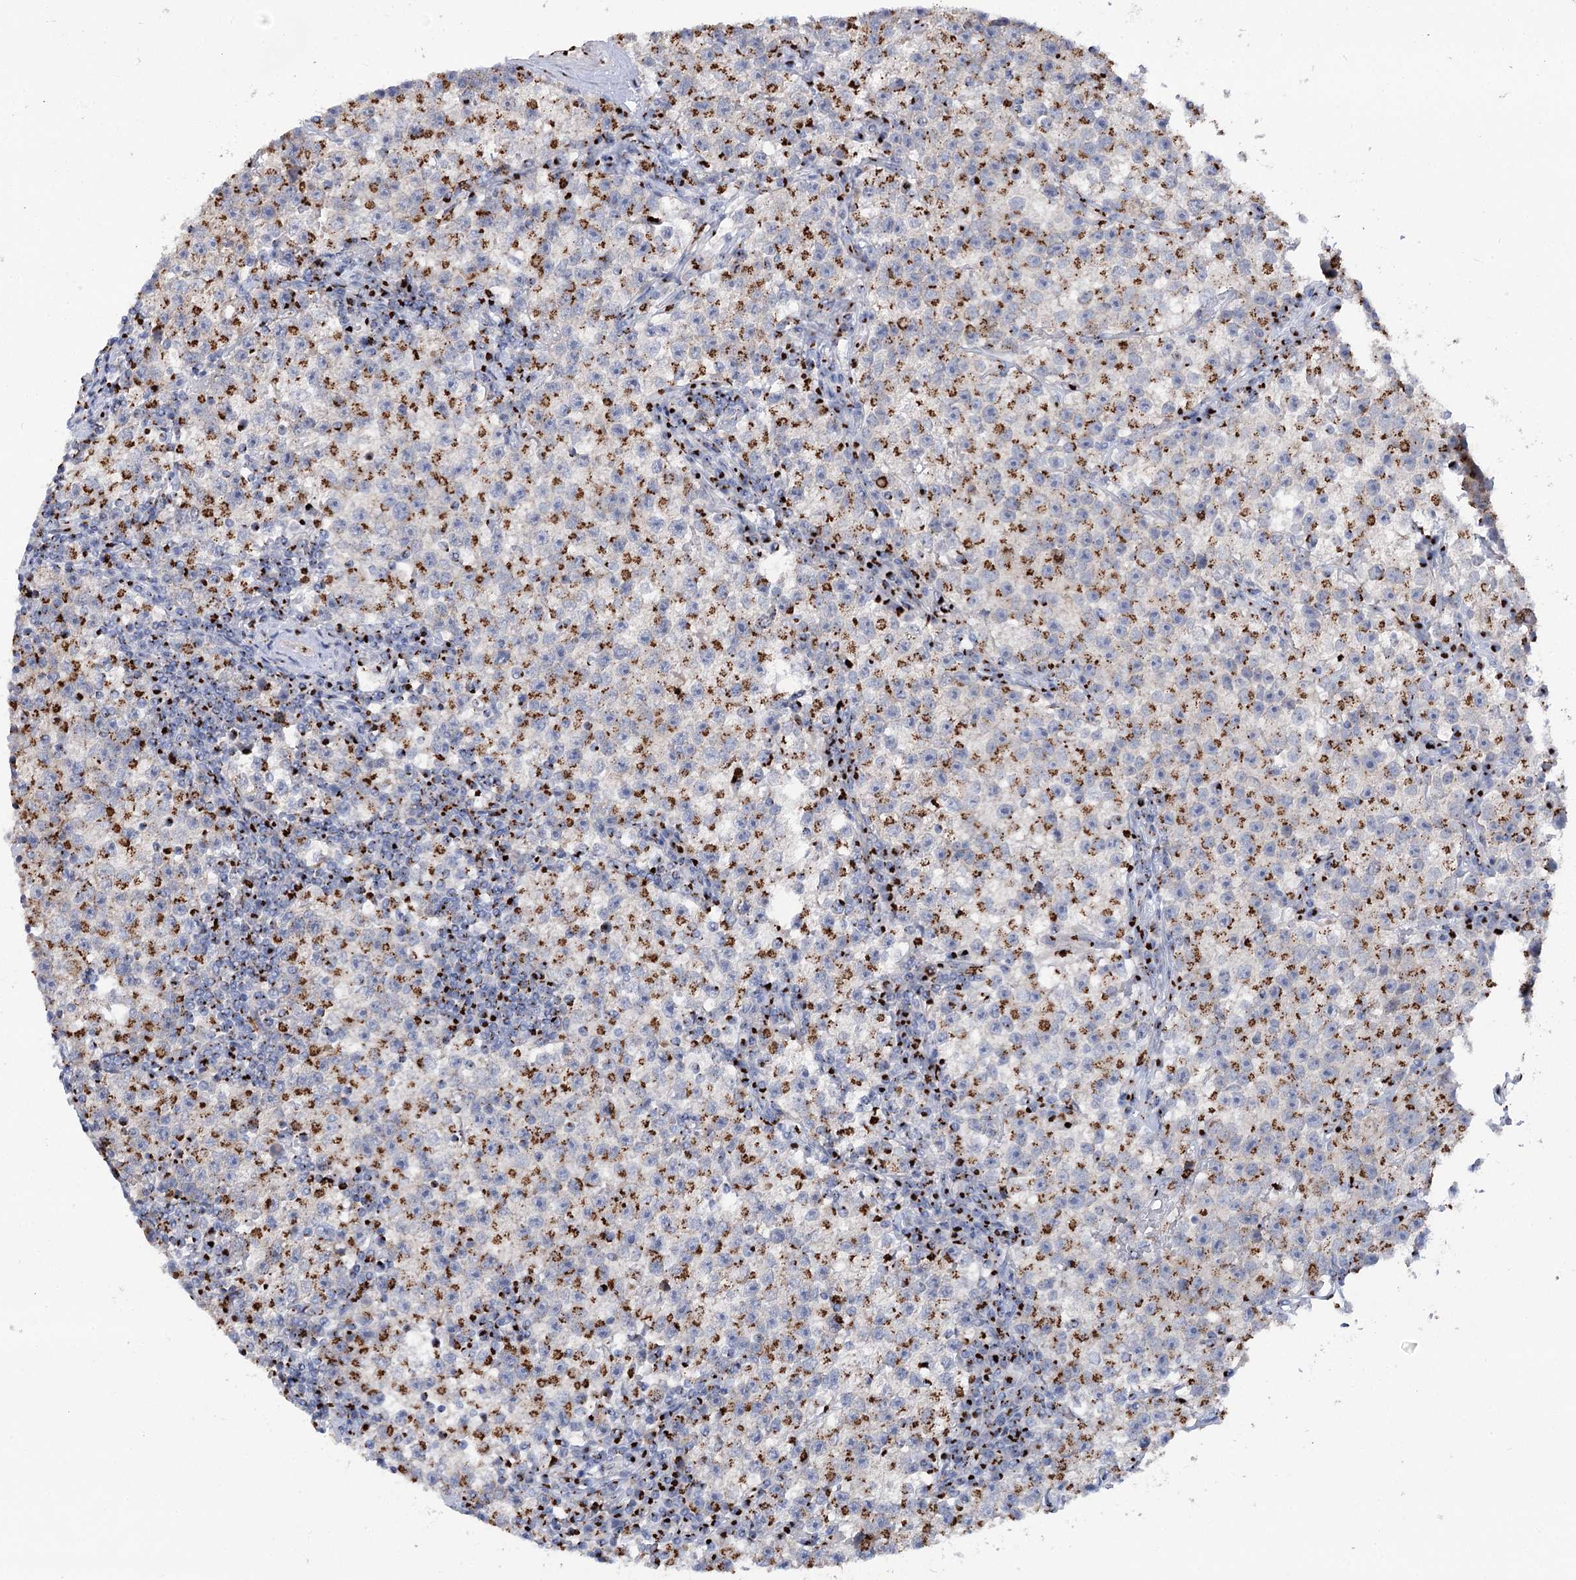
{"staining": {"intensity": "strong", "quantity": "25%-75%", "location": "cytoplasmic/membranous"}, "tissue": "testis cancer", "cell_type": "Tumor cells", "image_type": "cancer", "snomed": [{"axis": "morphology", "description": "Seminoma, NOS"}, {"axis": "topography", "description": "Testis"}], "caption": "An image of testis cancer (seminoma) stained for a protein displays strong cytoplasmic/membranous brown staining in tumor cells.", "gene": "TMEM165", "patient": {"sex": "male", "age": 22}}